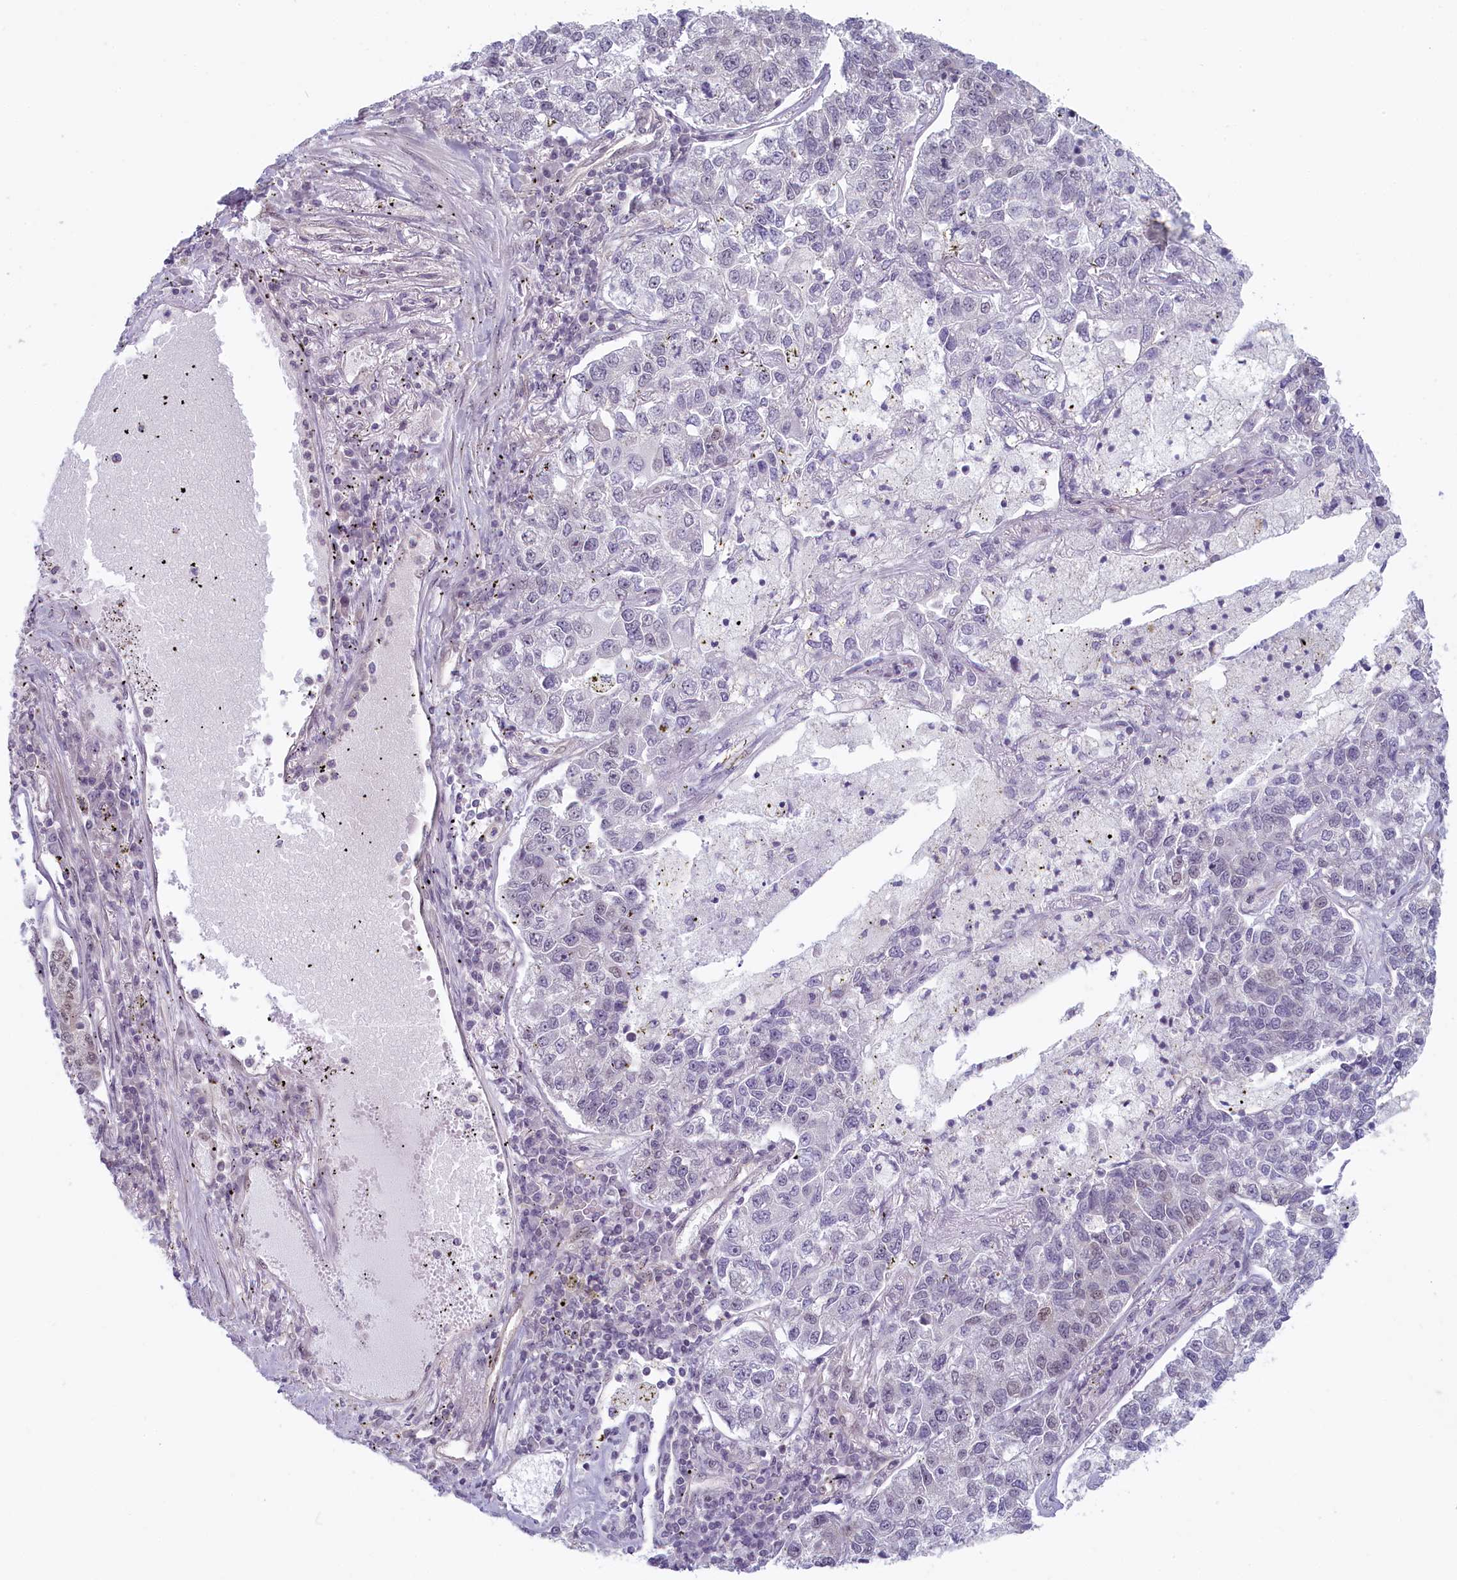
{"staining": {"intensity": "weak", "quantity": "<25%", "location": "nuclear"}, "tissue": "lung cancer", "cell_type": "Tumor cells", "image_type": "cancer", "snomed": [{"axis": "morphology", "description": "Adenocarcinoma, NOS"}, {"axis": "topography", "description": "Lung"}], "caption": "Micrograph shows no protein positivity in tumor cells of lung cancer tissue.", "gene": "C19orf44", "patient": {"sex": "male", "age": 49}}